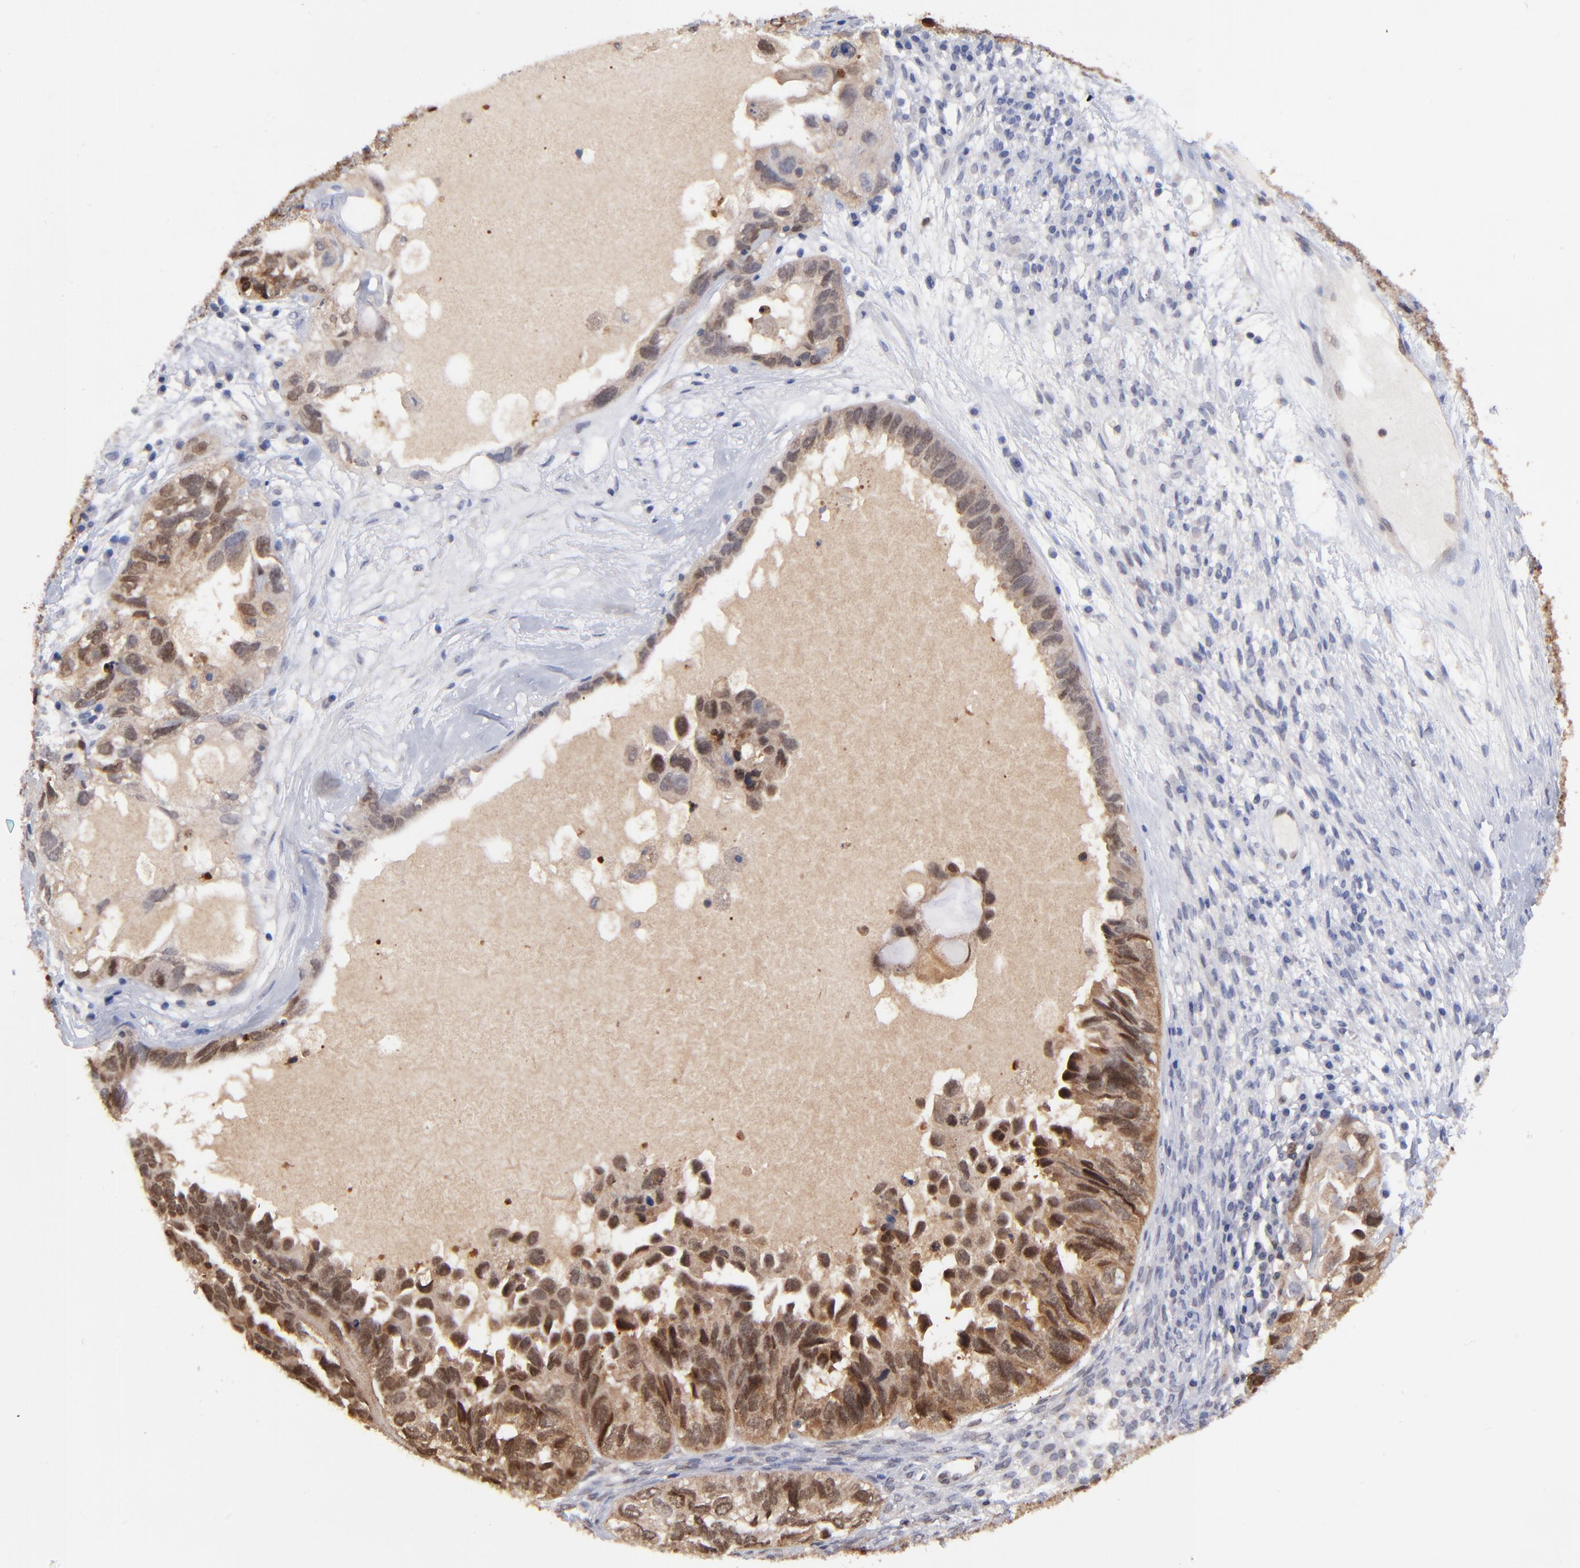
{"staining": {"intensity": "moderate", "quantity": ">75%", "location": "cytoplasmic/membranous,nuclear"}, "tissue": "ovarian cancer", "cell_type": "Tumor cells", "image_type": "cancer", "snomed": [{"axis": "morphology", "description": "Cystadenocarcinoma, serous, NOS"}, {"axis": "topography", "description": "Ovary"}], "caption": "An image showing moderate cytoplasmic/membranous and nuclear positivity in approximately >75% of tumor cells in ovarian serous cystadenocarcinoma, as visualized by brown immunohistochemical staining.", "gene": "DCTPP1", "patient": {"sex": "female", "age": 82}}